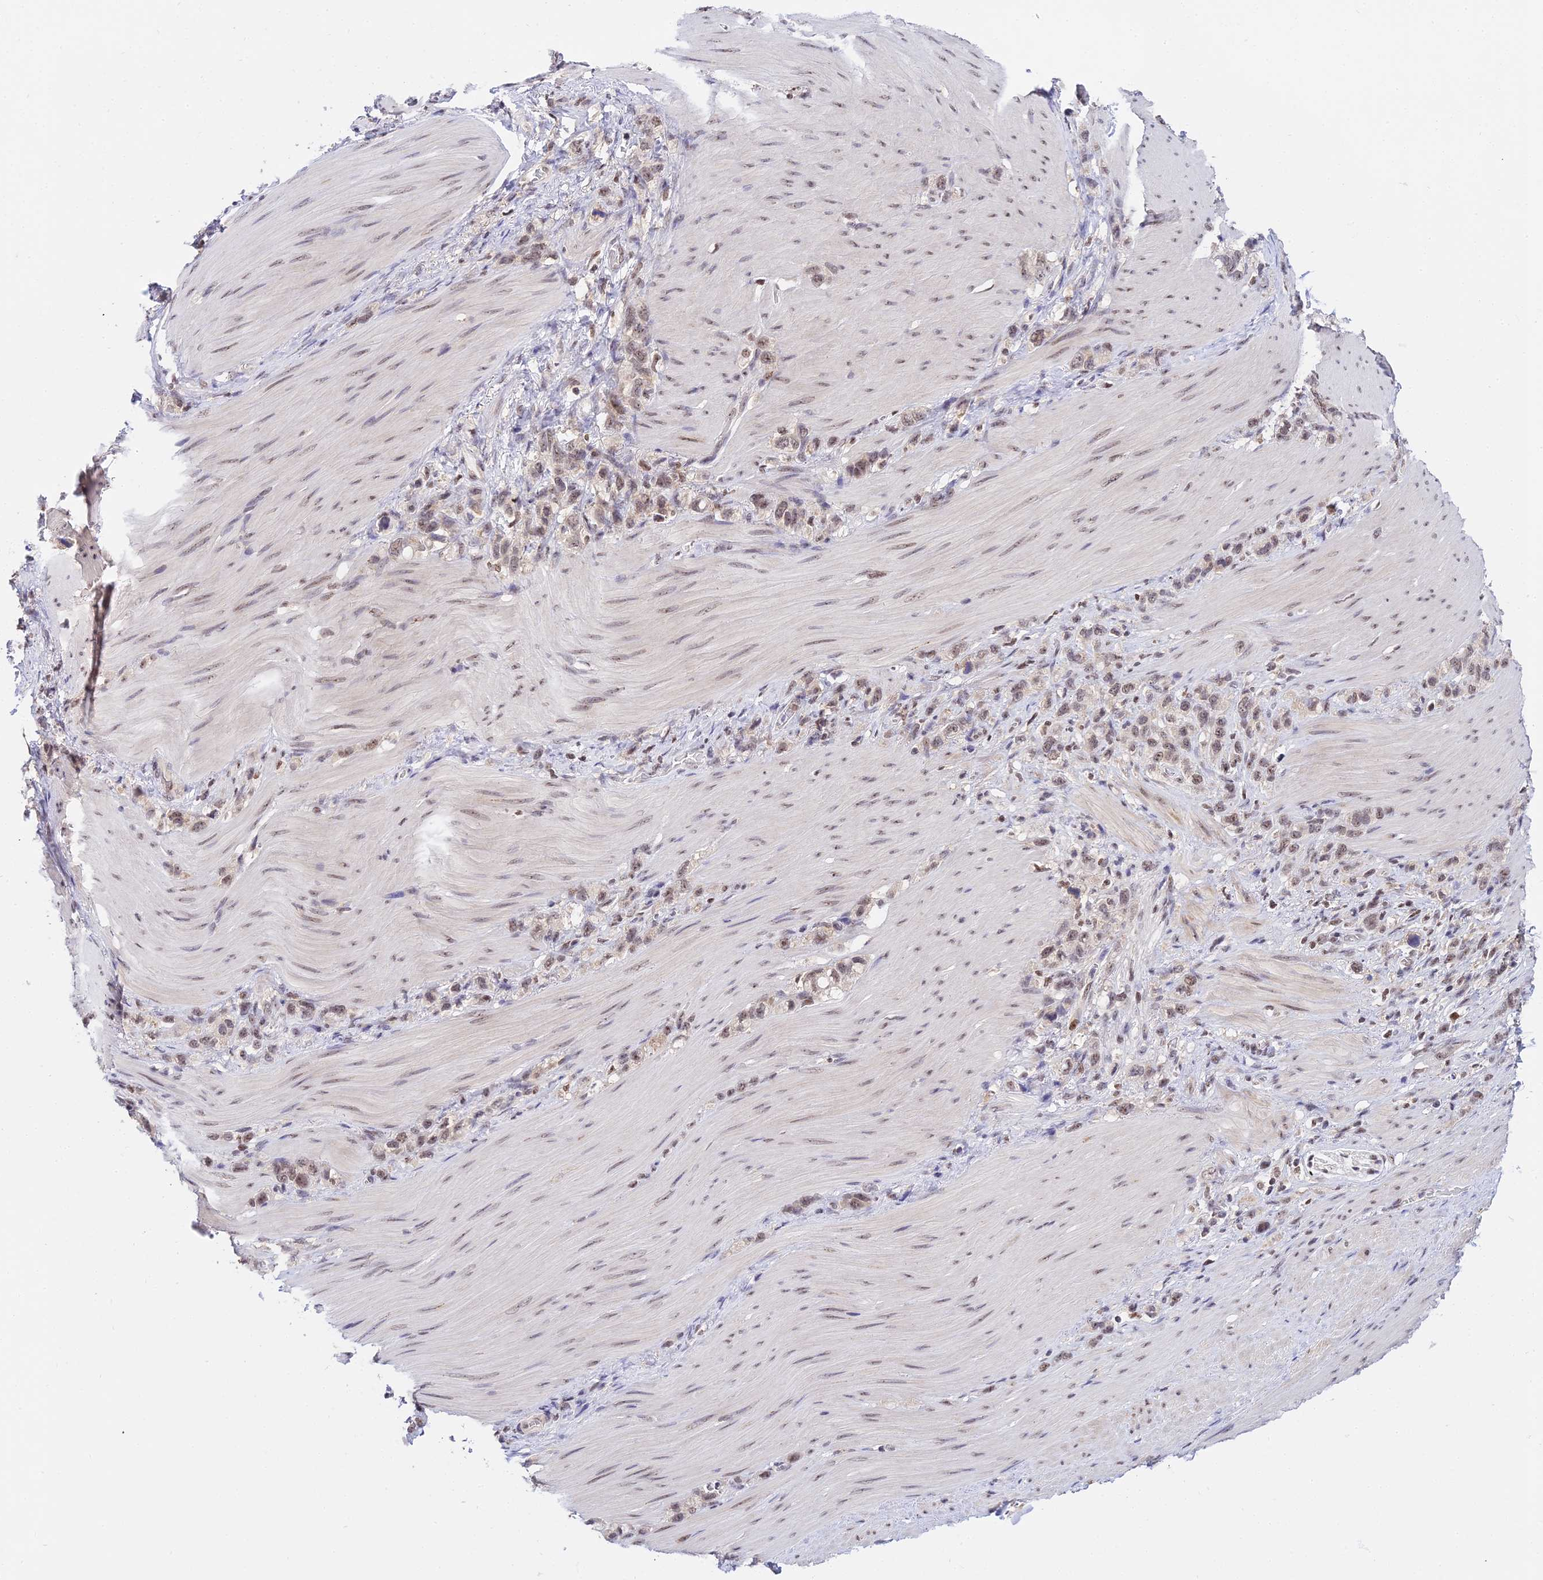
{"staining": {"intensity": "moderate", "quantity": "25%-75%", "location": "nuclear"}, "tissue": "stomach cancer", "cell_type": "Tumor cells", "image_type": "cancer", "snomed": [{"axis": "morphology", "description": "Adenocarcinoma, NOS"}, {"axis": "topography", "description": "Stomach"}], "caption": "Protein expression analysis of stomach adenocarcinoma displays moderate nuclear expression in about 25%-75% of tumor cells.", "gene": "EXOSC3", "patient": {"sex": "female", "age": 65}}